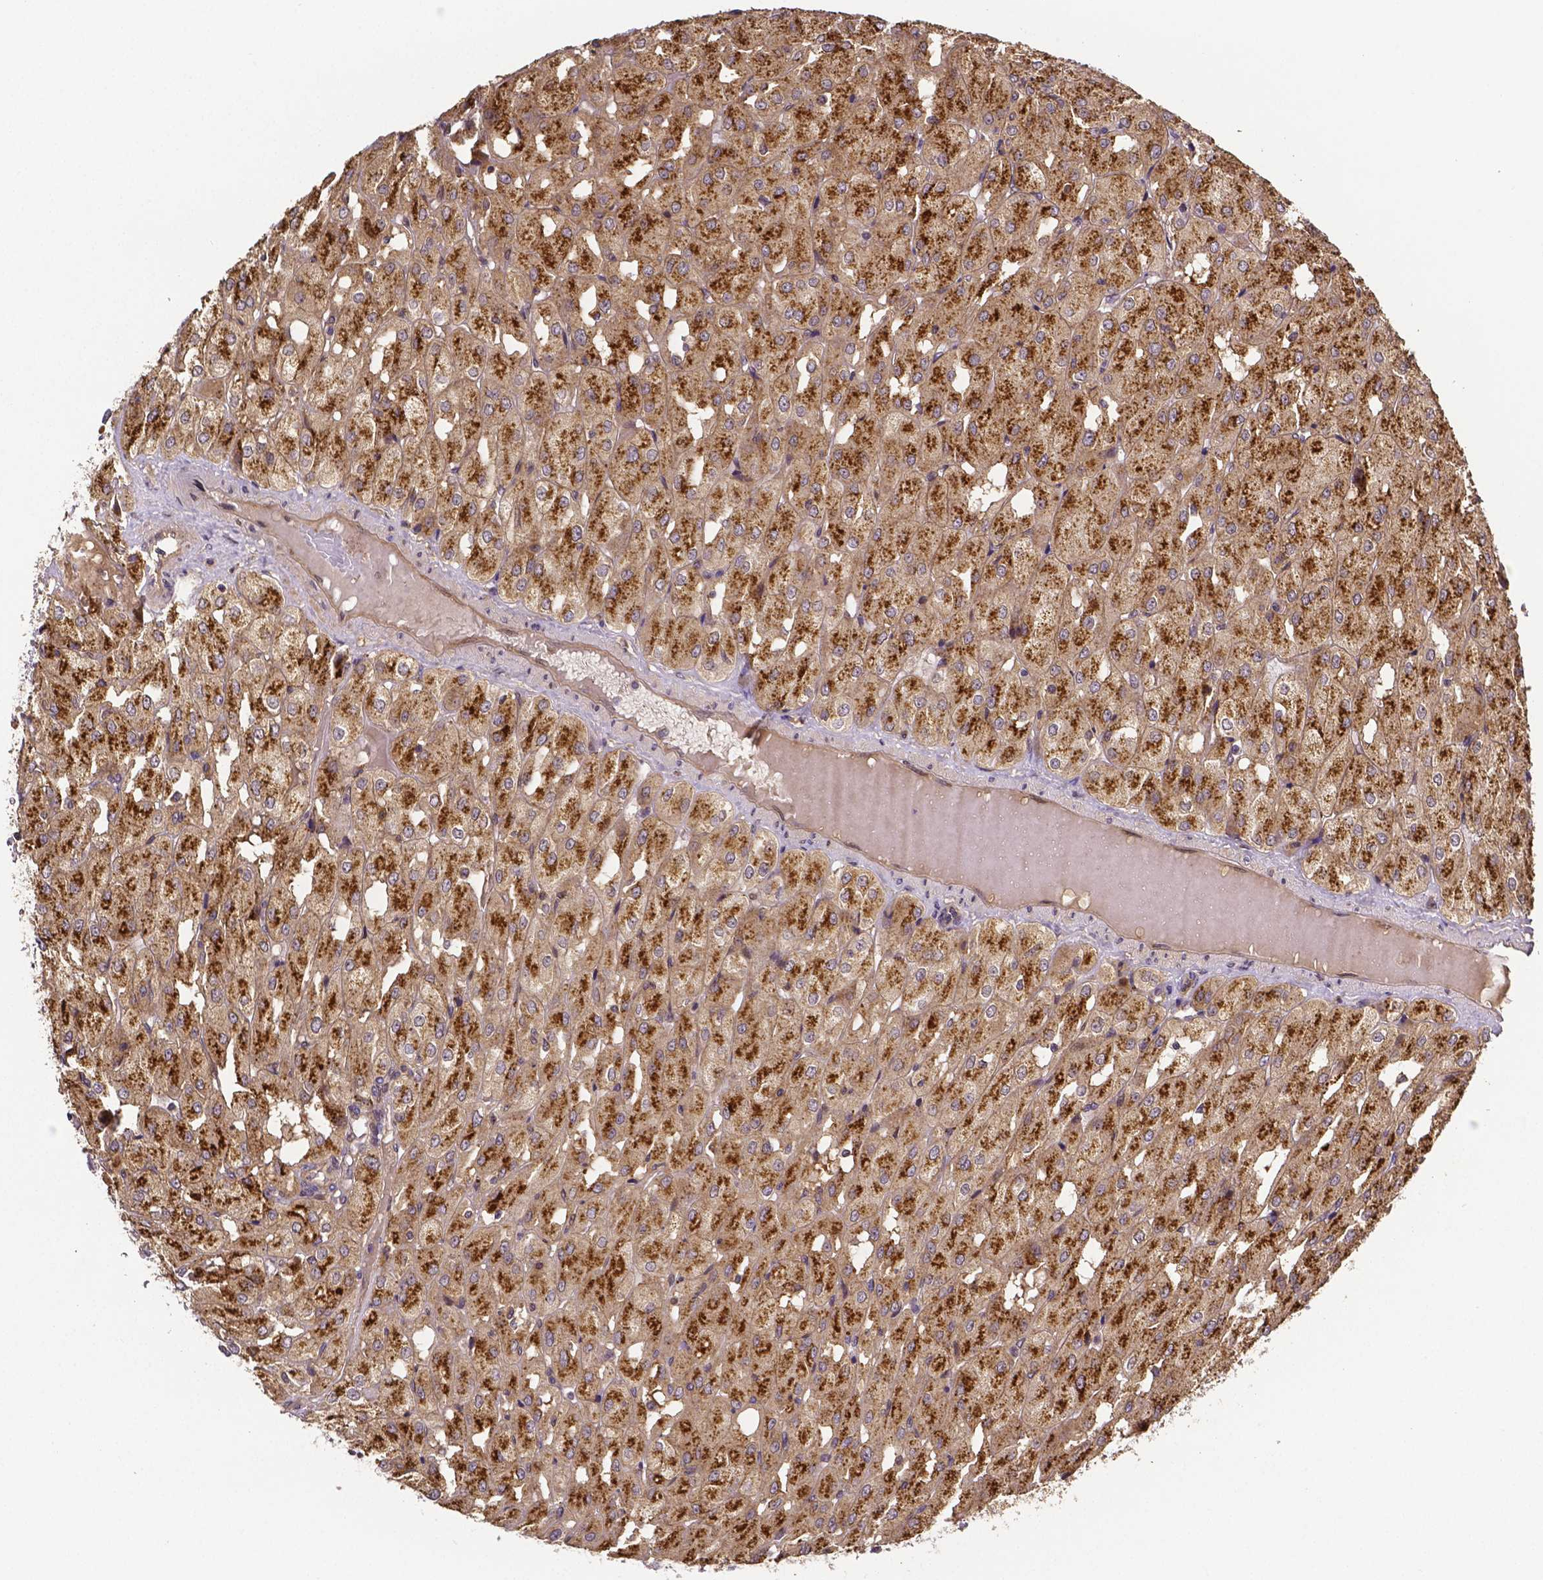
{"staining": {"intensity": "strong", "quantity": ">75%", "location": "cytoplasmic/membranous"}, "tissue": "renal cancer", "cell_type": "Tumor cells", "image_type": "cancer", "snomed": [{"axis": "morphology", "description": "Adenocarcinoma, NOS"}, {"axis": "topography", "description": "Kidney"}], "caption": "This image displays immunohistochemistry (IHC) staining of human renal cancer (adenocarcinoma), with high strong cytoplasmic/membranous expression in approximately >75% of tumor cells.", "gene": "RNF123", "patient": {"sex": "male", "age": 72}}